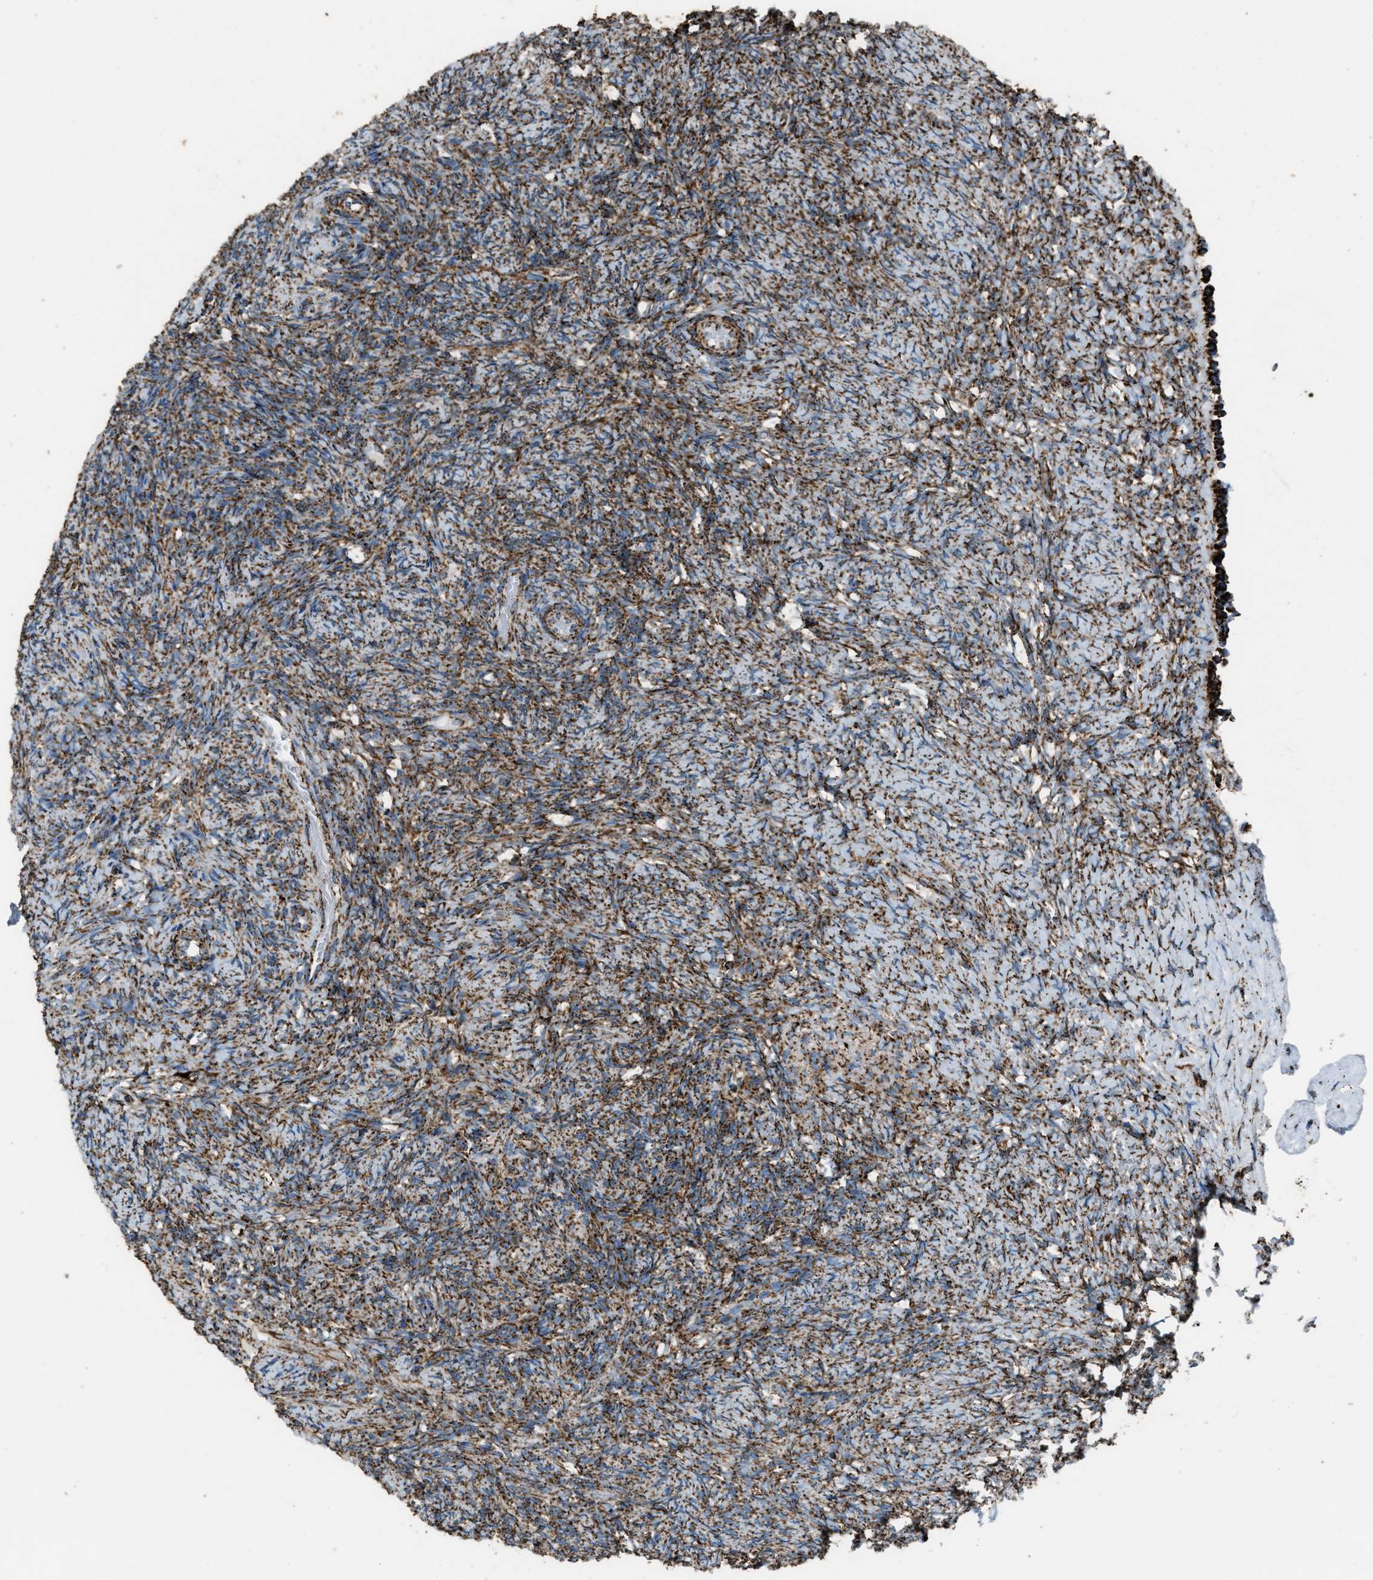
{"staining": {"intensity": "moderate", "quantity": ">75%", "location": "cytoplasmic/membranous"}, "tissue": "ovary", "cell_type": "Ovarian stroma cells", "image_type": "normal", "snomed": [{"axis": "morphology", "description": "Normal tissue, NOS"}, {"axis": "topography", "description": "Ovary"}], "caption": "Immunohistochemistry staining of normal ovary, which demonstrates medium levels of moderate cytoplasmic/membranous positivity in about >75% of ovarian stroma cells indicating moderate cytoplasmic/membranous protein expression. The staining was performed using DAB (brown) for protein detection and nuclei were counterstained in hematoxylin (blue).", "gene": "MDH2", "patient": {"sex": "female", "age": 41}}